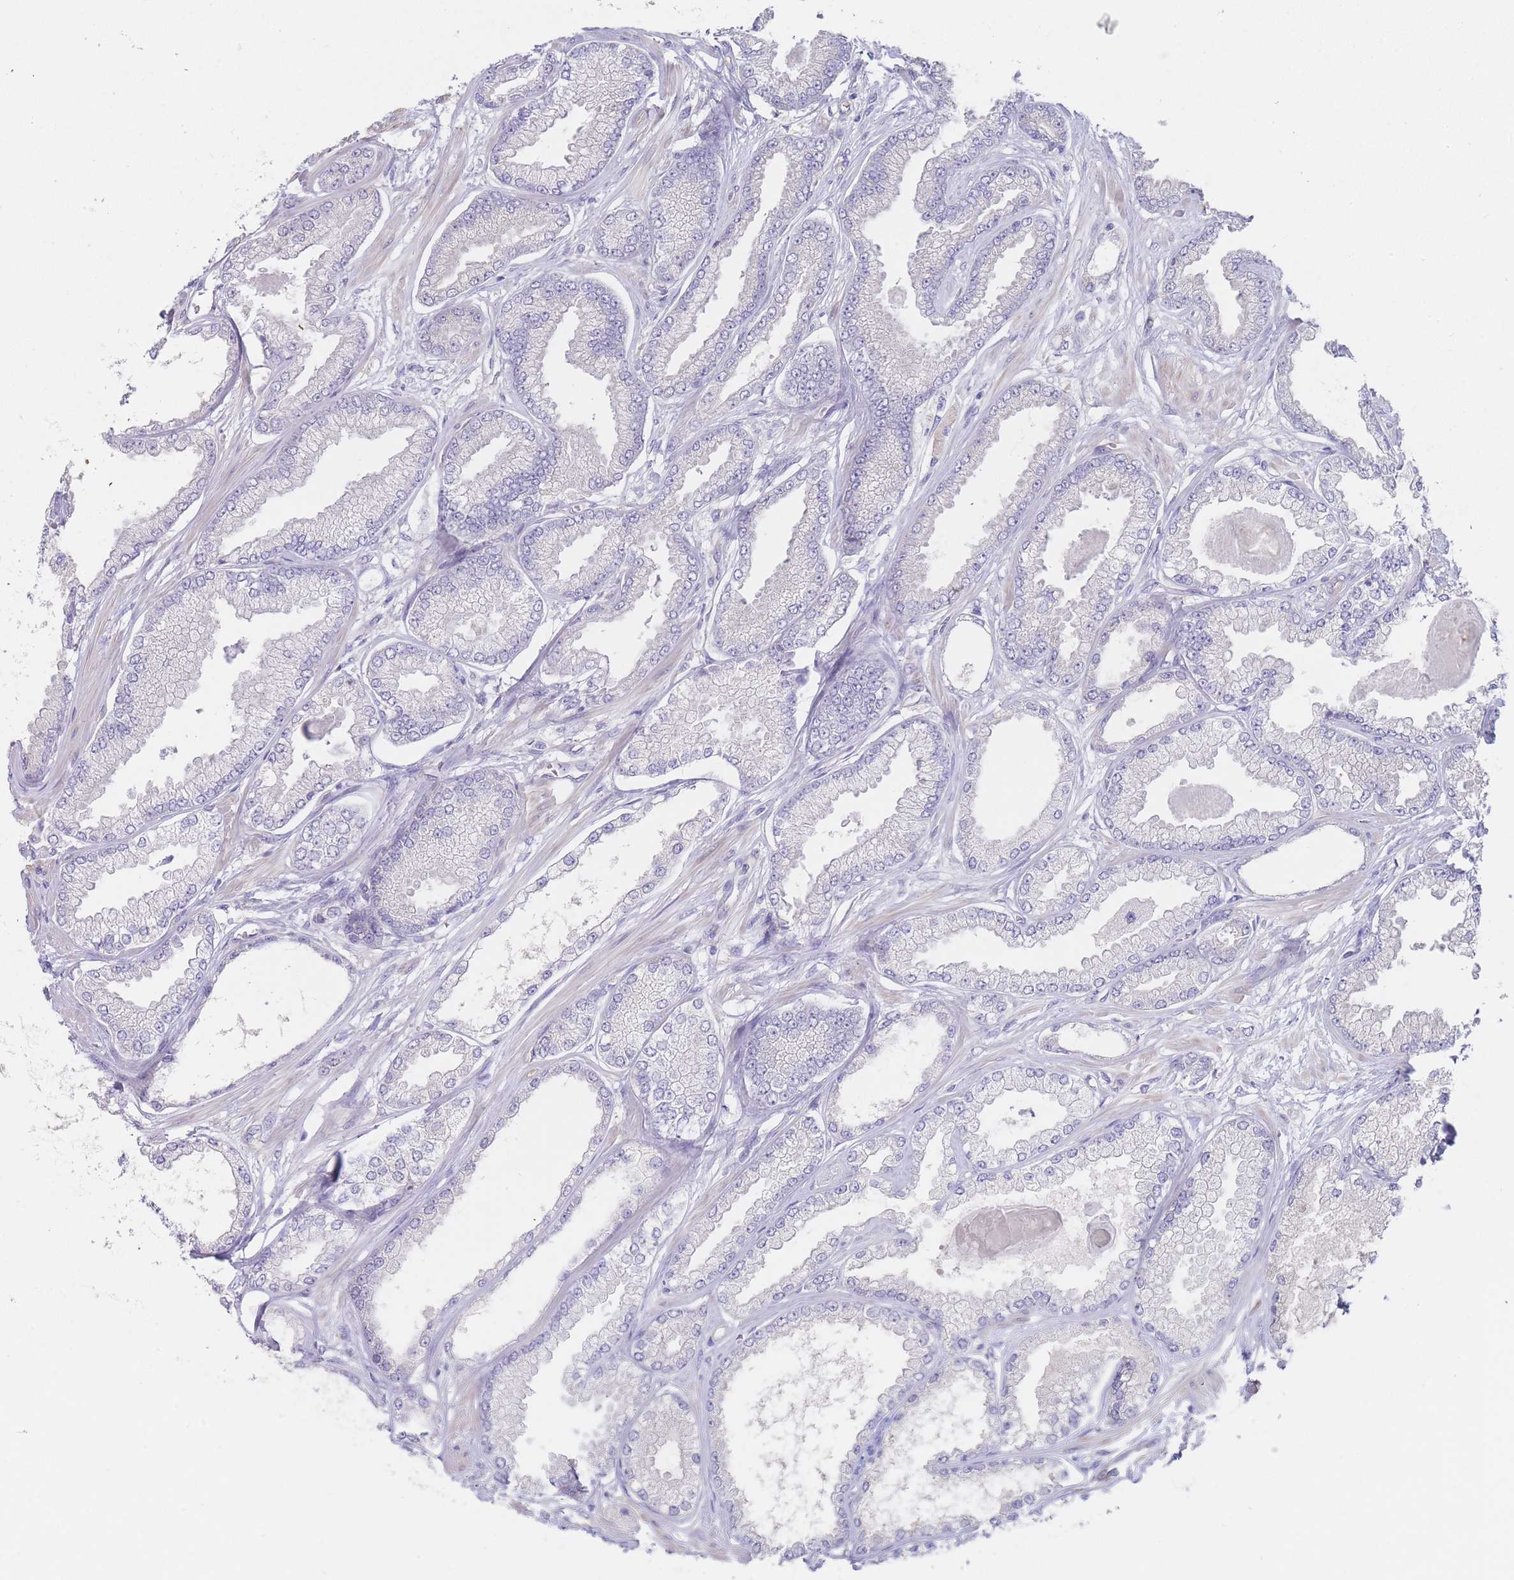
{"staining": {"intensity": "negative", "quantity": "none", "location": "none"}, "tissue": "prostate cancer", "cell_type": "Tumor cells", "image_type": "cancer", "snomed": [{"axis": "morphology", "description": "Adenocarcinoma, Low grade"}, {"axis": "topography", "description": "Prostate"}], "caption": "Tumor cells show no significant positivity in prostate cancer.", "gene": "ZNF281", "patient": {"sex": "male", "age": 64}}